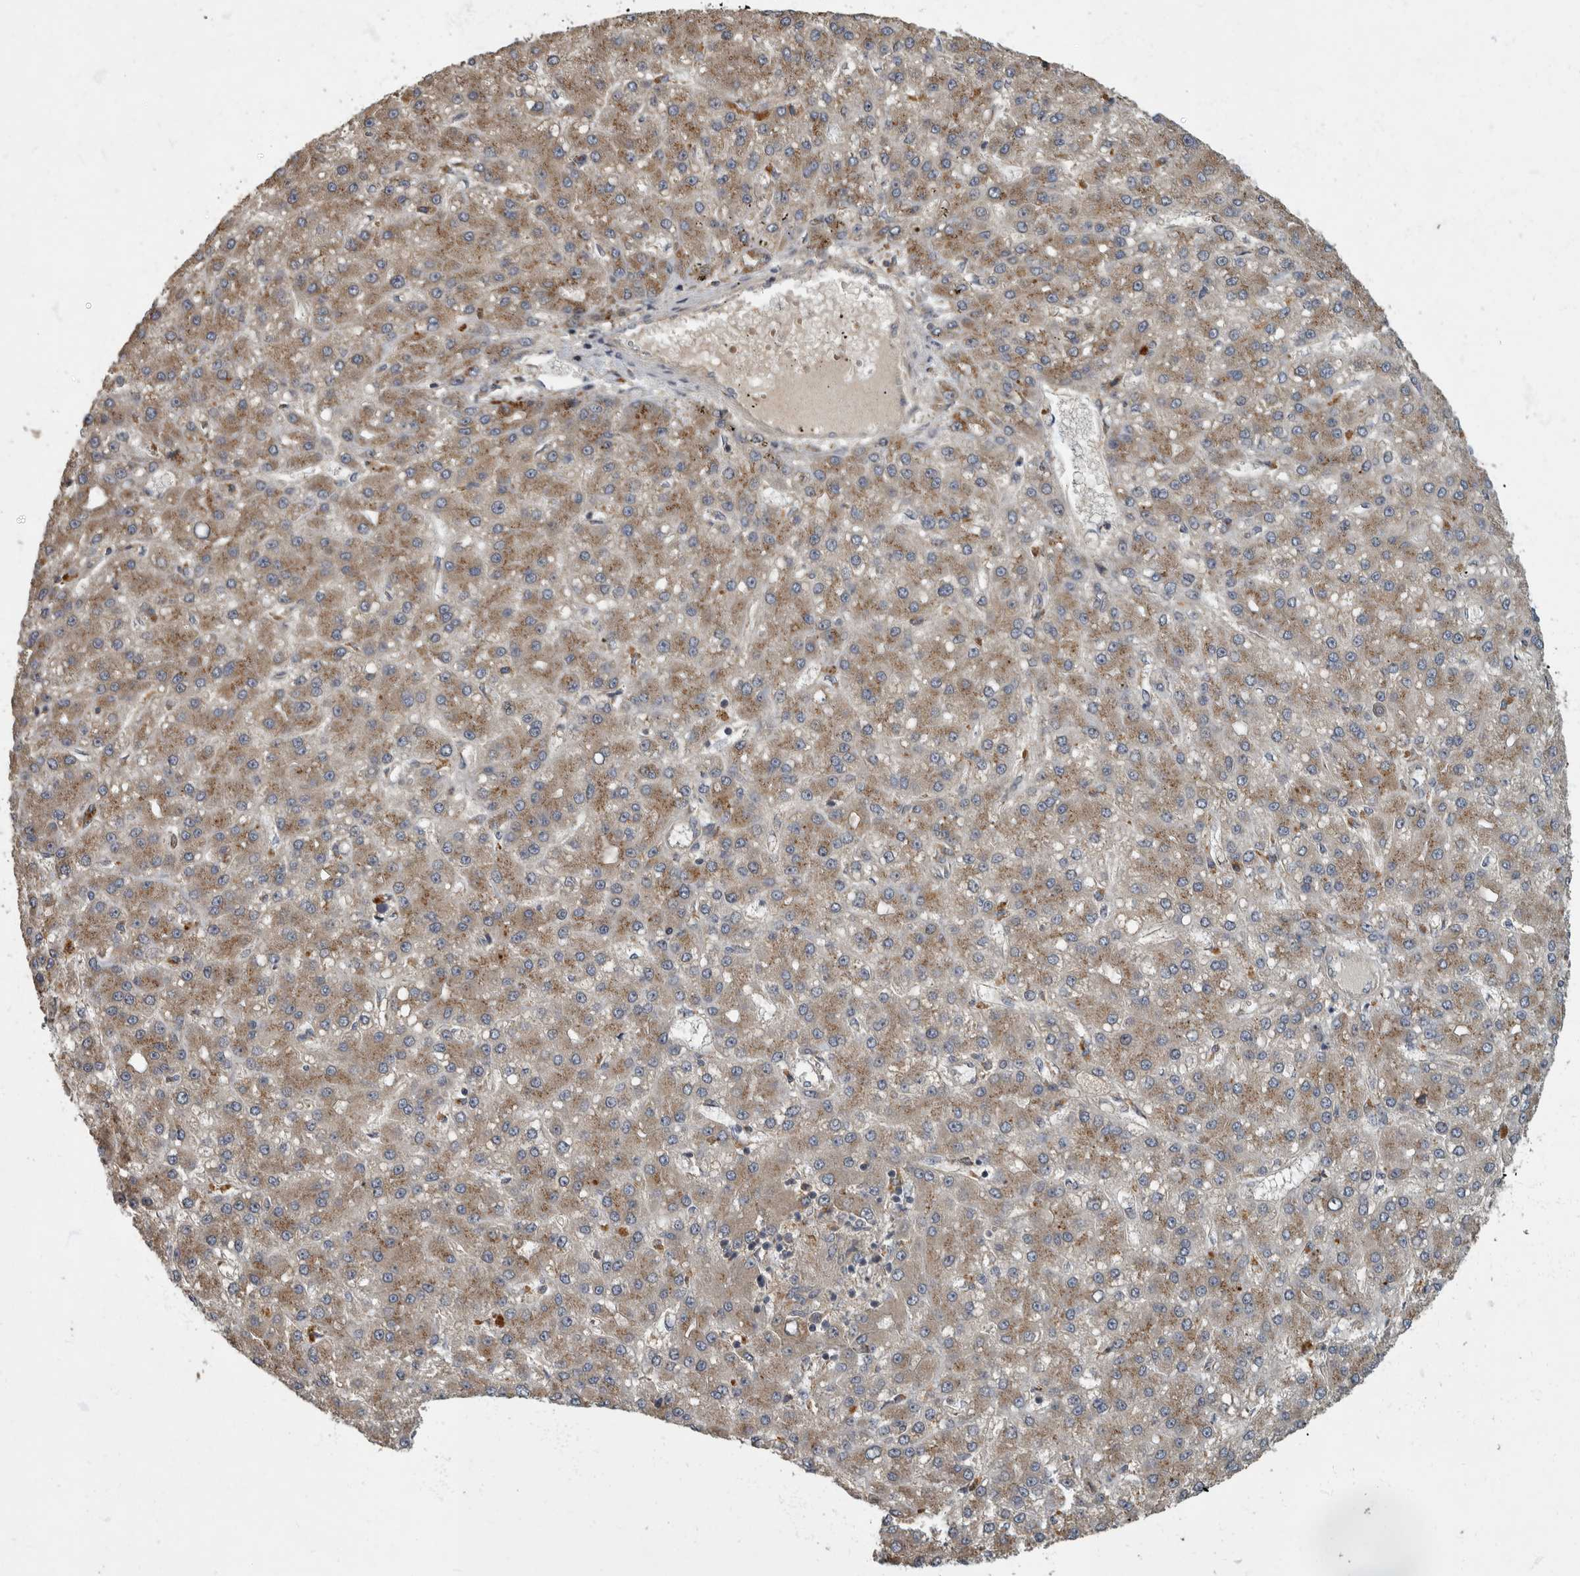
{"staining": {"intensity": "moderate", "quantity": ">75%", "location": "cytoplasmic/membranous"}, "tissue": "liver cancer", "cell_type": "Tumor cells", "image_type": "cancer", "snomed": [{"axis": "morphology", "description": "Carcinoma, Hepatocellular, NOS"}, {"axis": "topography", "description": "Liver"}], "caption": "A brown stain highlights moderate cytoplasmic/membranous positivity of a protein in human liver hepatocellular carcinoma tumor cells. (DAB (3,3'-diaminobenzidine) = brown stain, brightfield microscopy at high magnification).", "gene": "IQCK", "patient": {"sex": "male", "age": 67}}